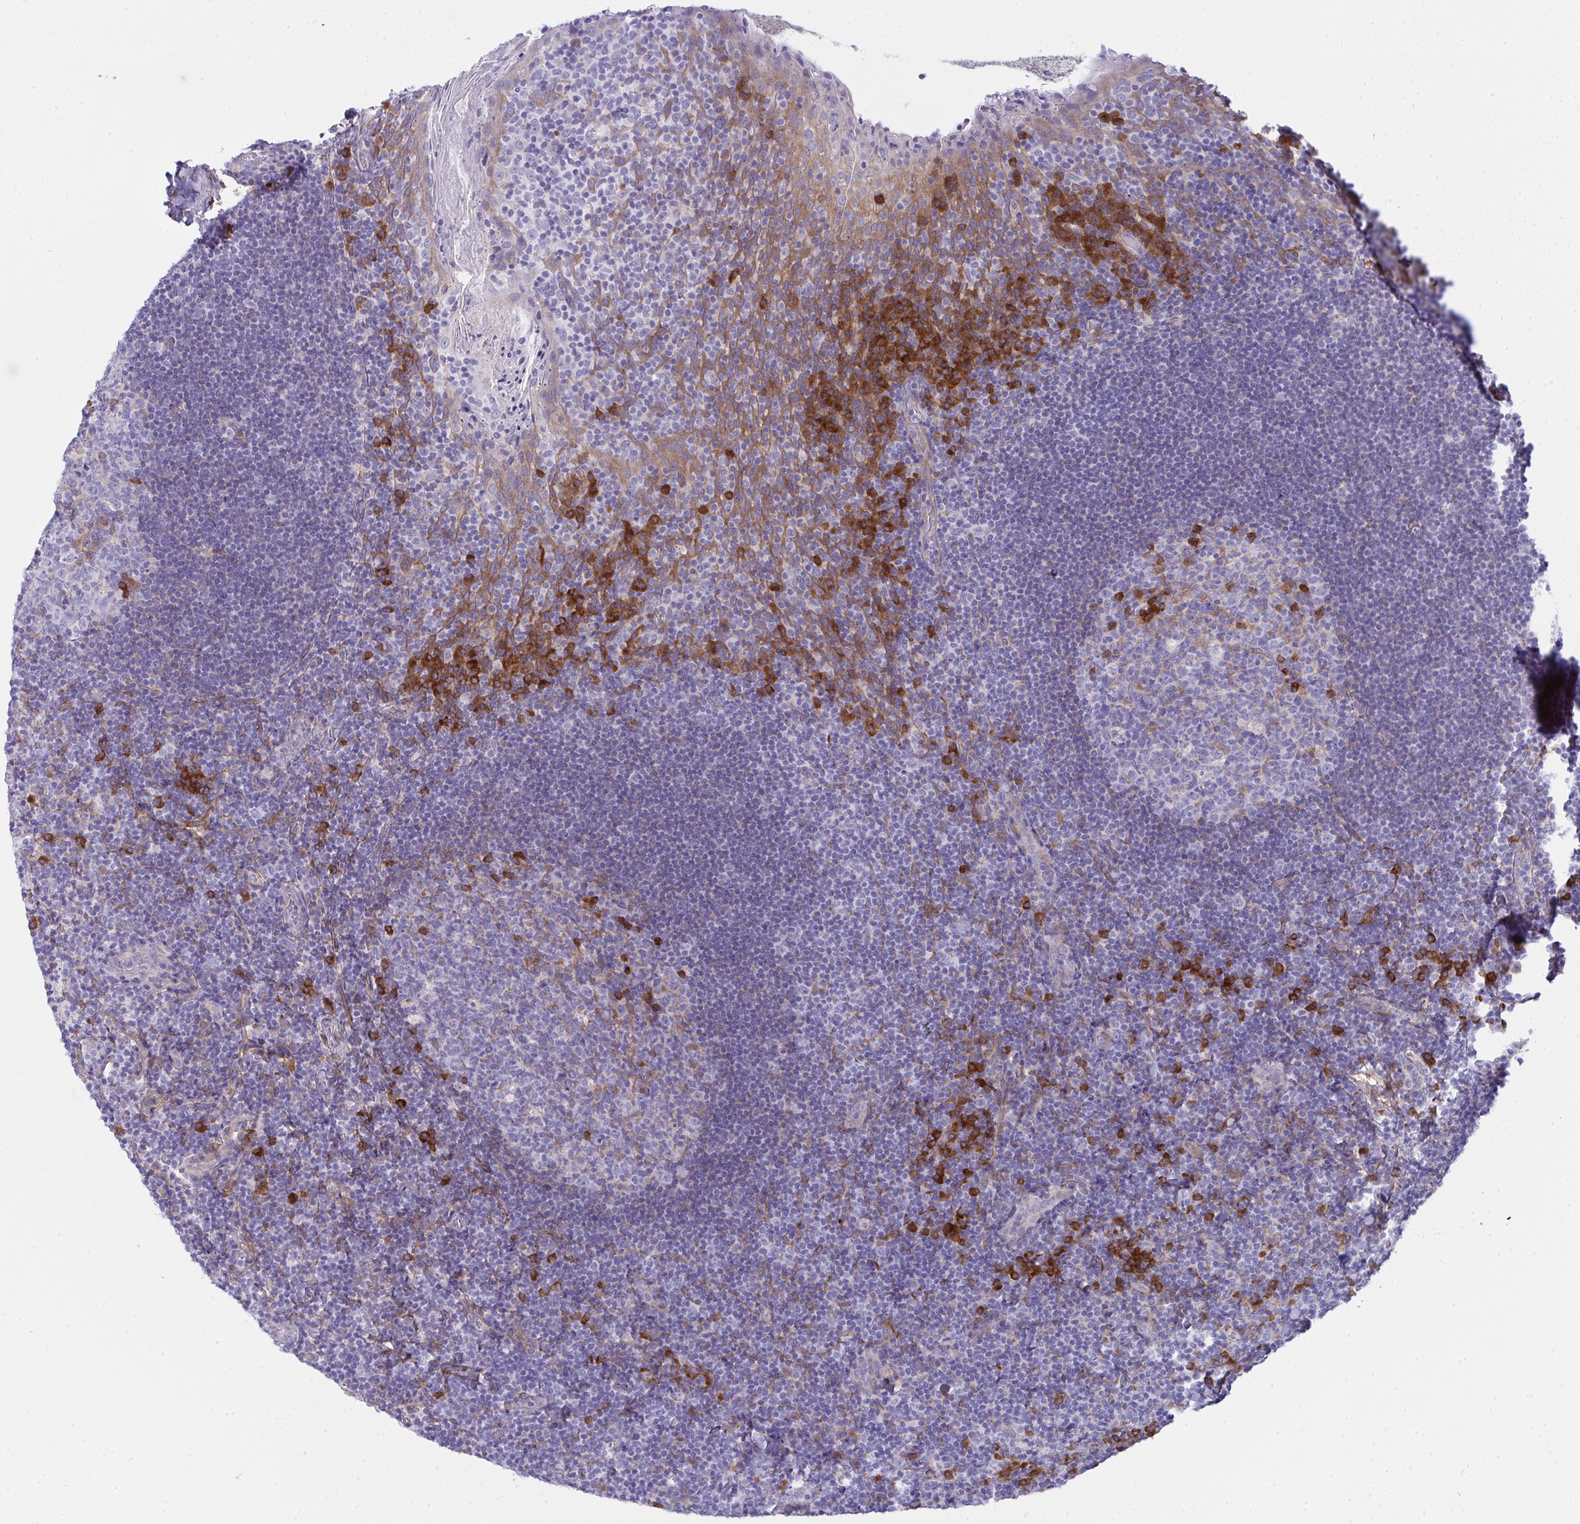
{"staining": {"intensity": "strong", "quantity": "<25%", "location": "cytoplasmic/membranous"}, "tissue": "tonsil", "cell_type": "Germinal center cells", "image_type": "normal", "snomed": [{"axis": "morphology", "description": "Normal tissue, NOS"}, {"axis": "topography", "description": "Tonsil"}], "caption": "DAB (3,3'-diaminobenzidine) immunohistochemical staining of unremarkable human tonsil exhibits strong cytoplasmic/membranous protein staining in about <25% of germinal center cells. (brown staining indicates protein expression, while blue staining denotes nuclei).", "gene": "GAB1", "patient": {"sex": "male", "age": 17}}